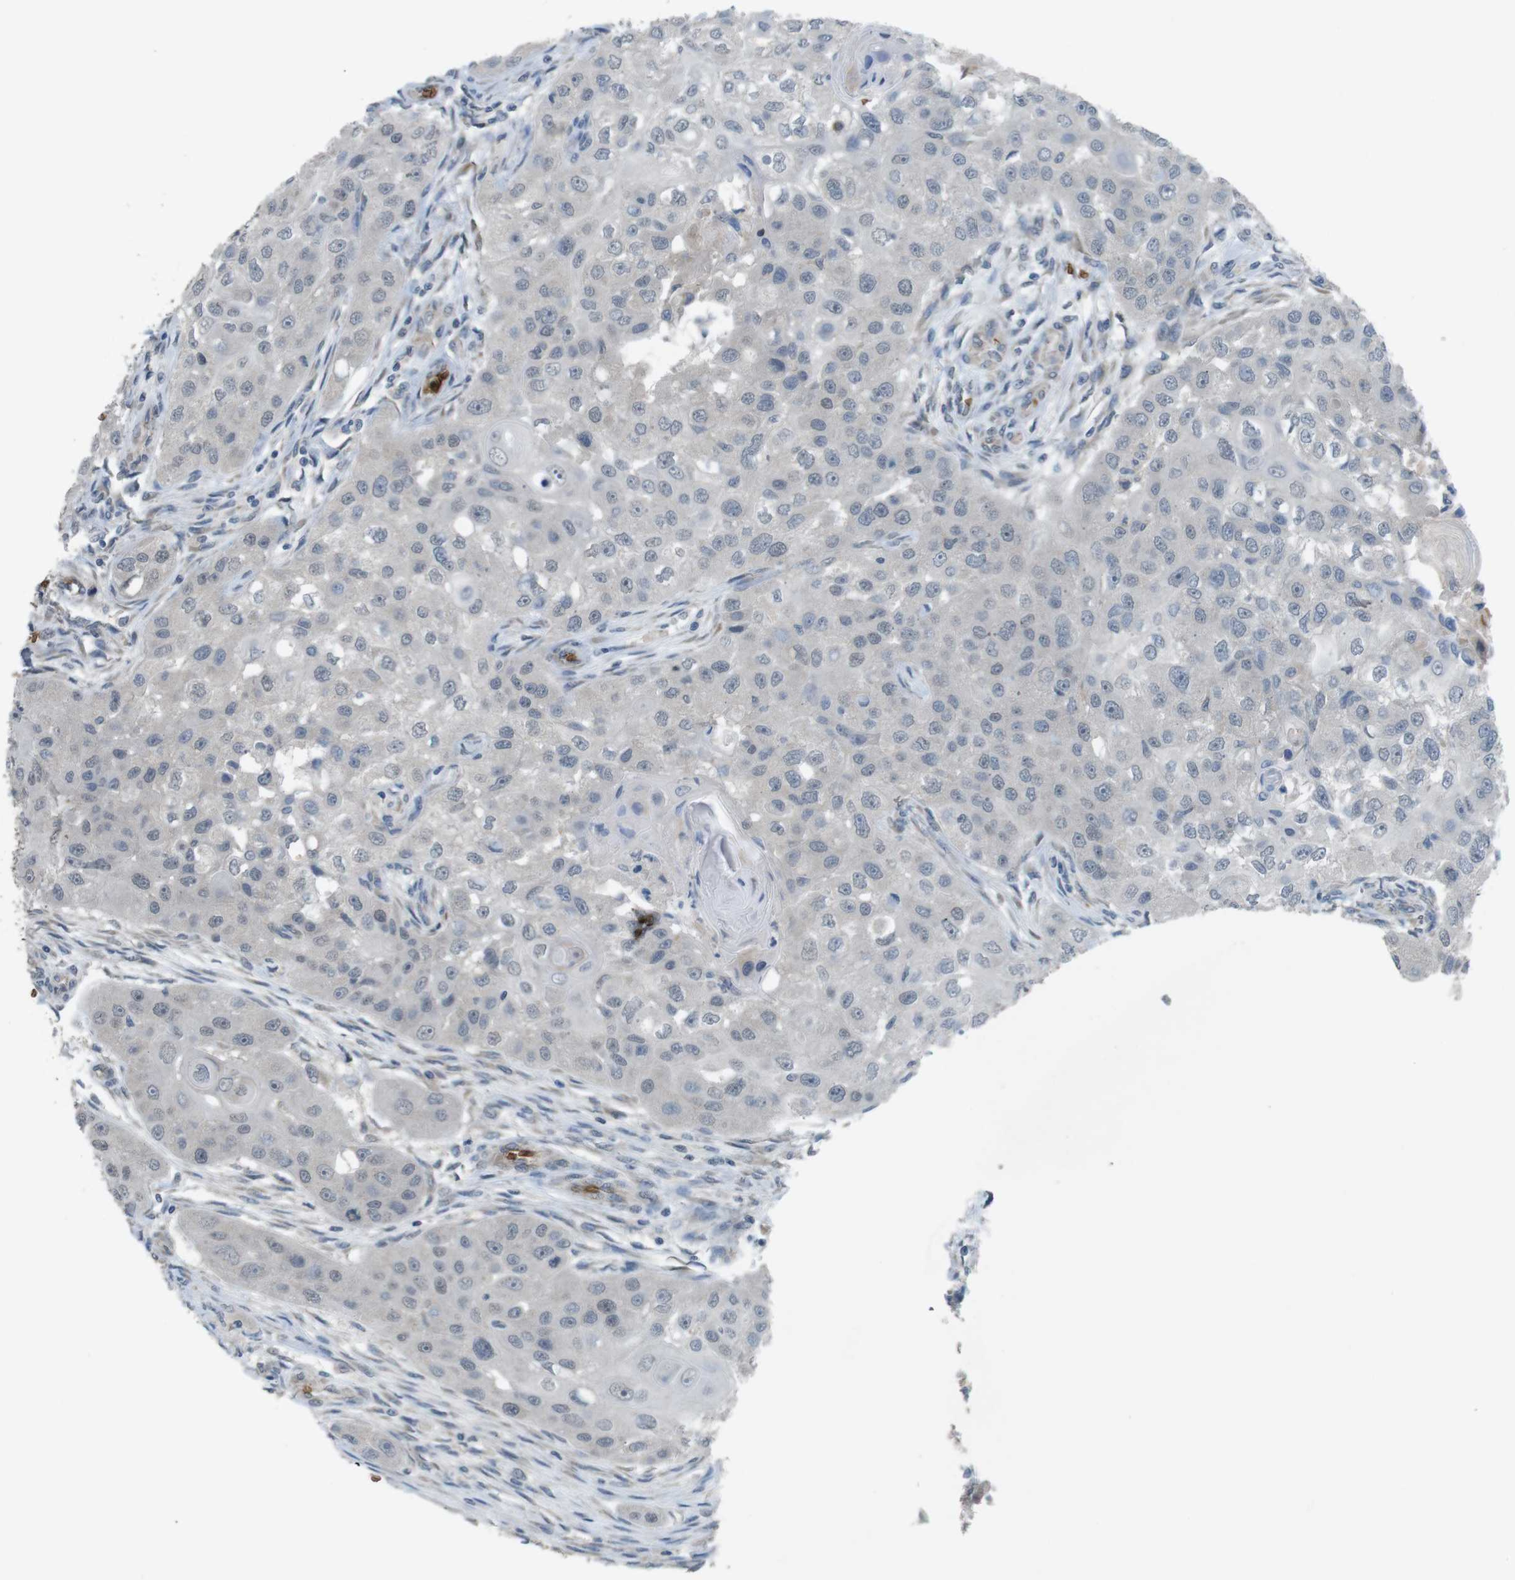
{"staining": {"intensity": "negative", "quantity": "none", "location": "none"}, "tissue": "head and neck cancer", "cell_type": "Tumor cells", "image_type": "cancer", "snomed": [{"axis": "morphology", "description": "Normal tissue, NOS"}, {"axis": "morphology", "description": "Squamous cell carcinoma, NOS"}, {"axis": "topography", "description": "Skeletal muscle"}, {"axis": "topography", "description": "Head-Neck"}], "caption": "DAB immunohistochemical staining of head and neck squamous cell carcinoma displays no significant positivity in tumor cells.", "gene": "GYPA", "patient": {"sex": "male", "age": 51}}